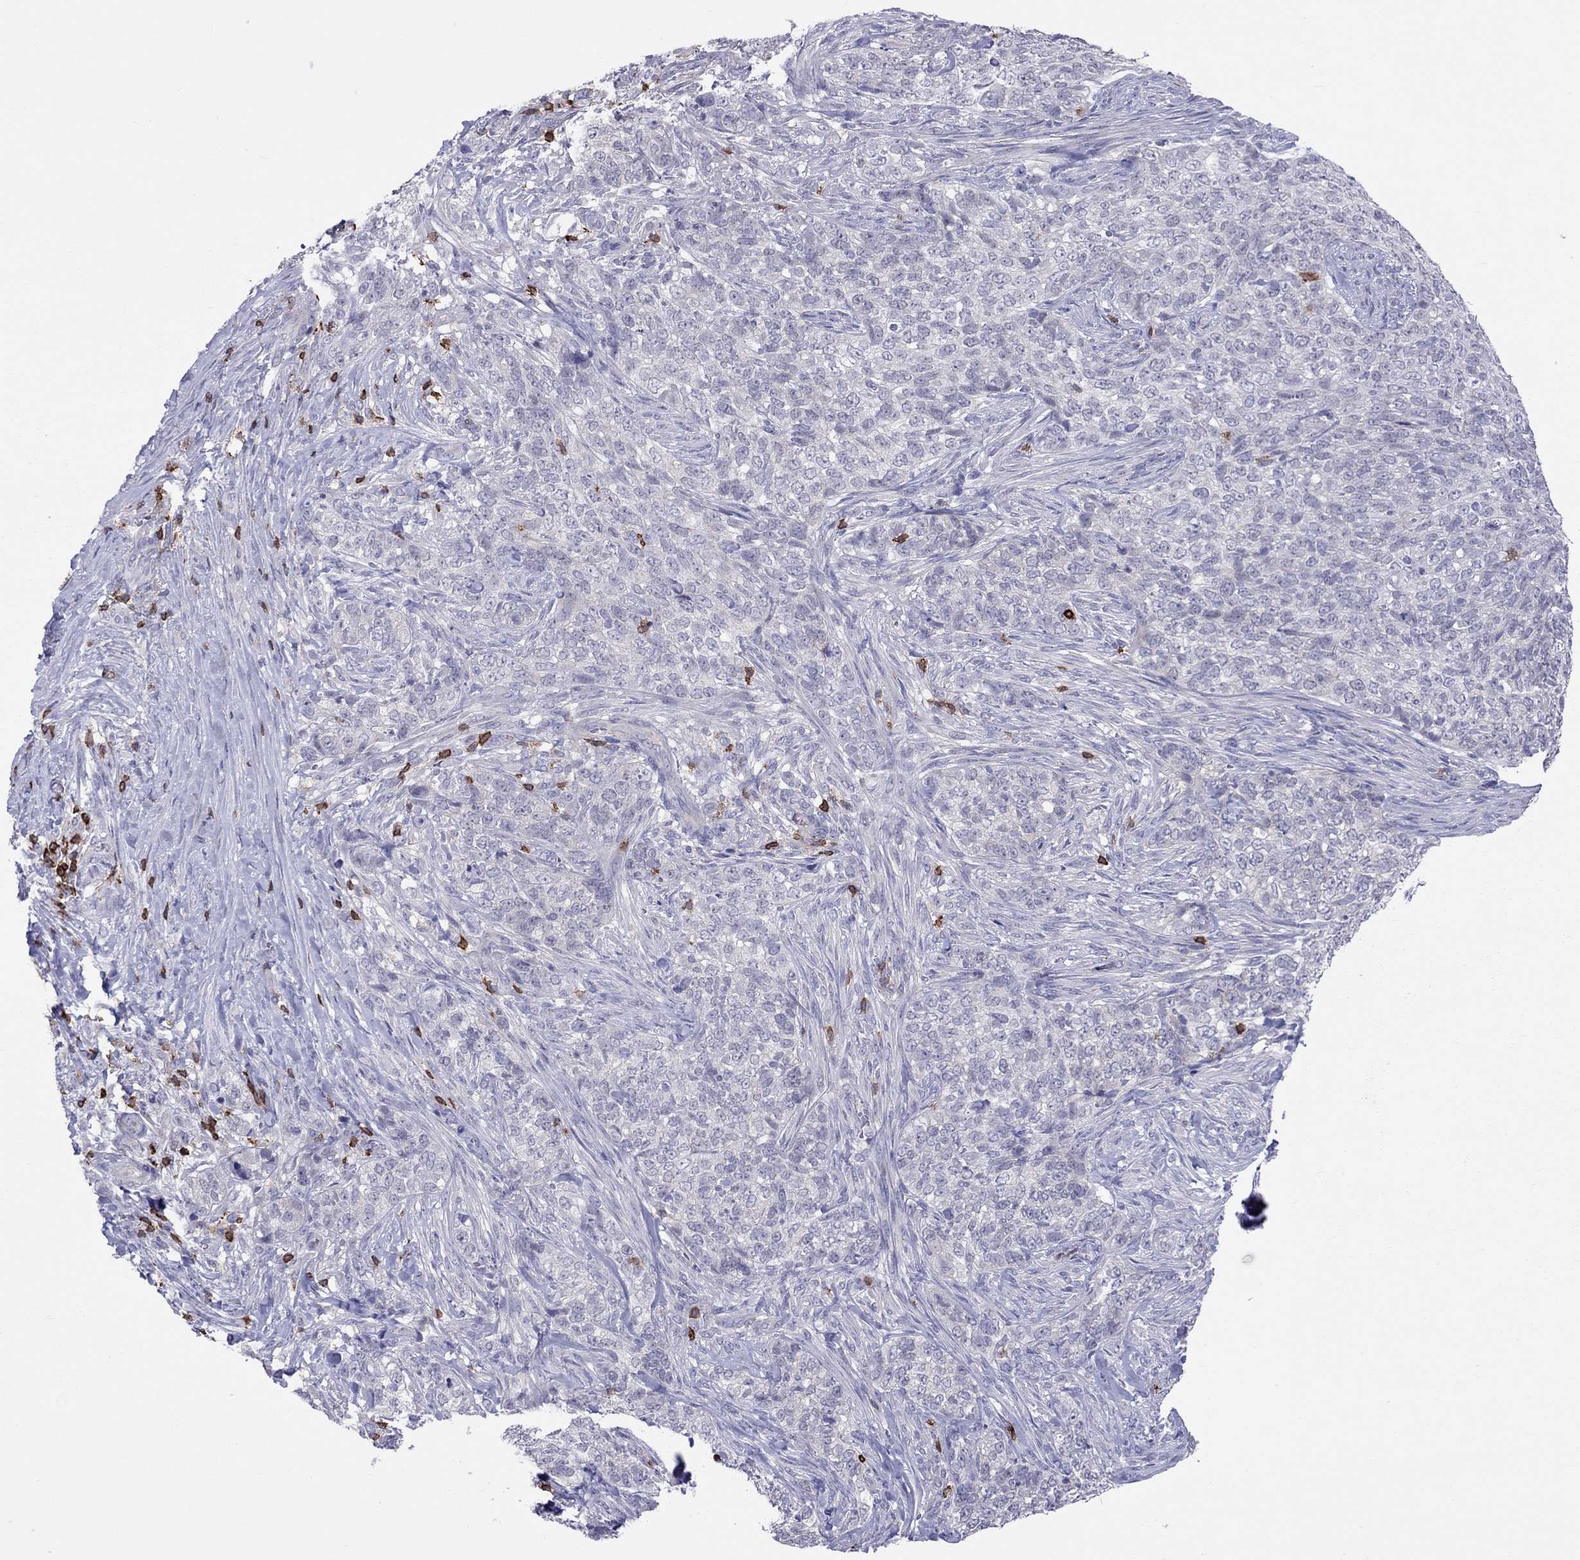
{"staining": {"intensity": "negative", "quantity": "none", "location": "none"}, "tissue": "skin cancer", "cell_type": "Tumor cells", "image_type": "cancer", "snomed": [{"axis": "morphology", "description": "Basal cell carcinoma"}, {"axis": "topography", "description": "Skin"}], "caption": "DAB (3,3'-diaminobenzidine) immunohistochemical staining of skin basal cell carcinoma reveals no significant positivity in tumor cells.", "gene": "MND1", "patient": {"sex": "female", "age": 69}}